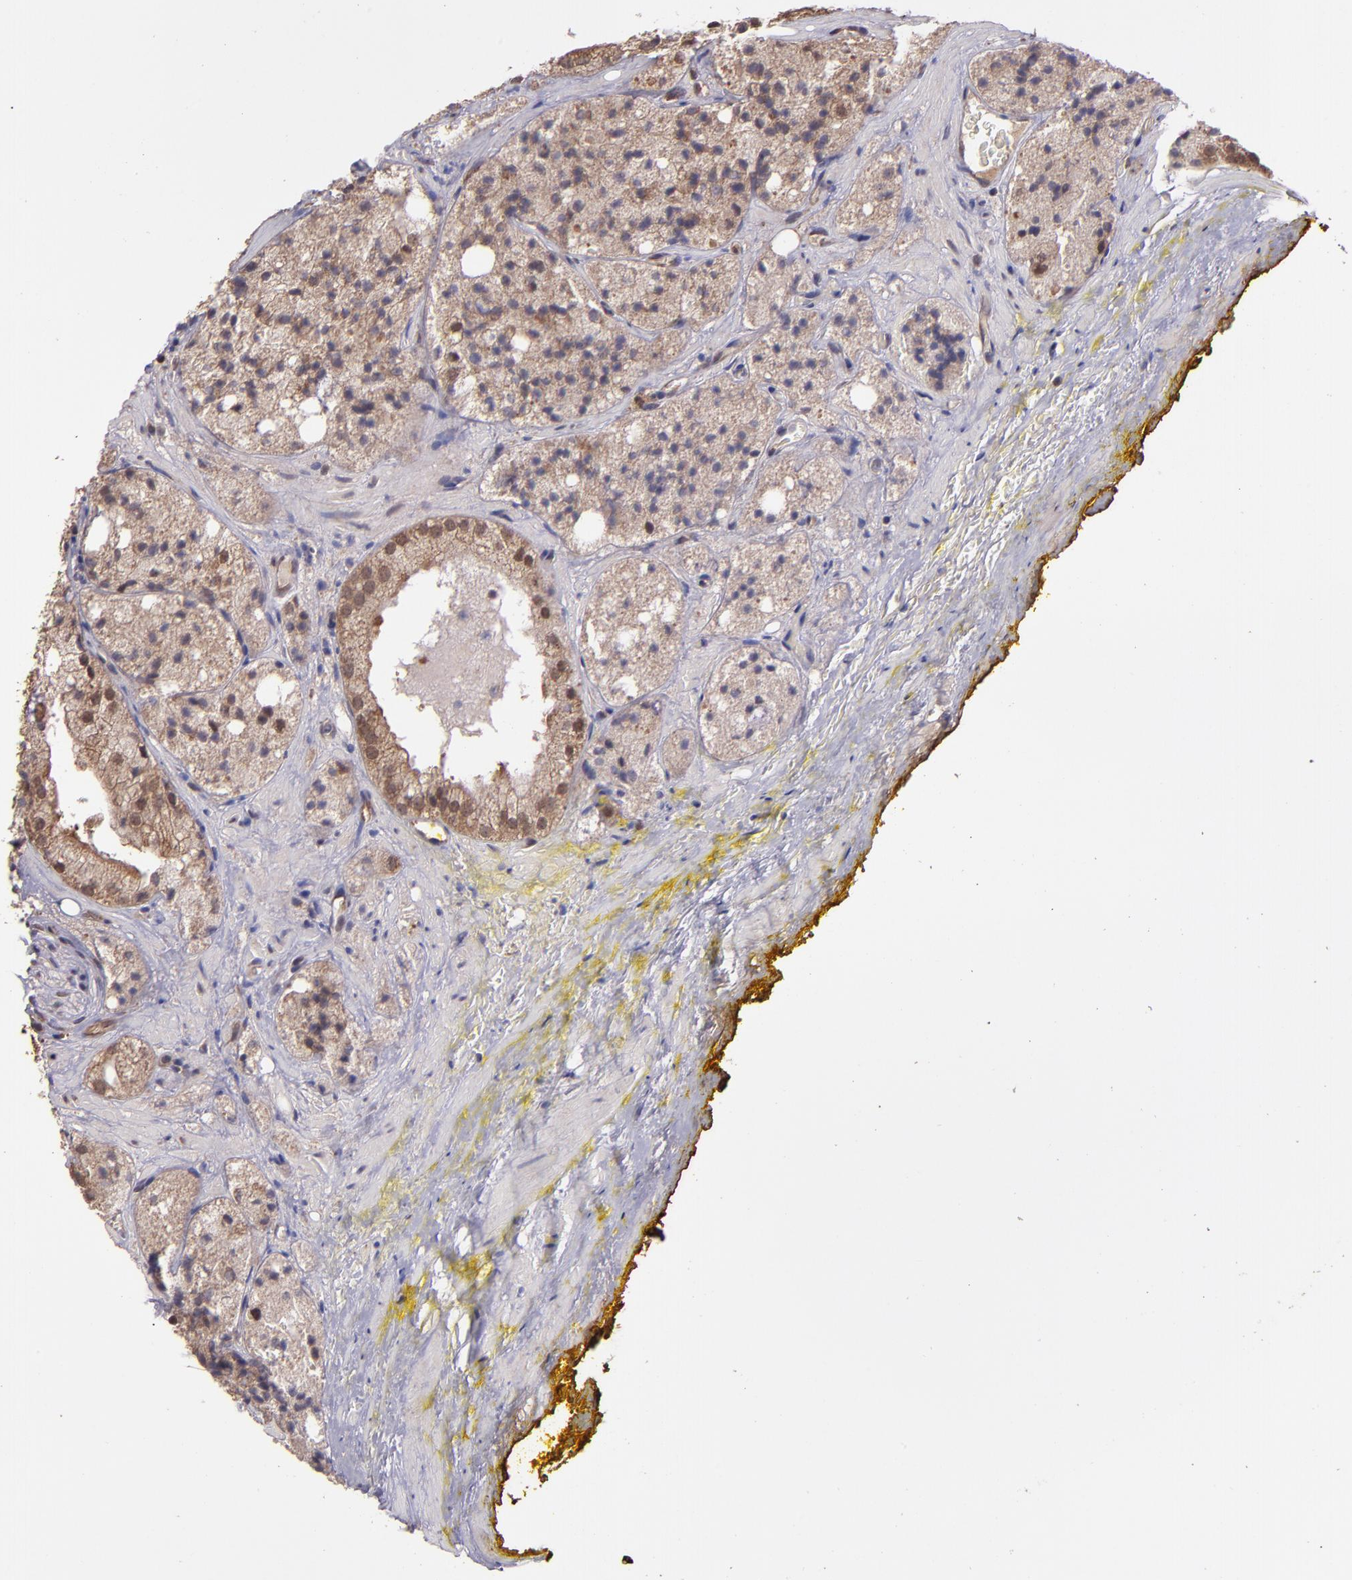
{"staining": {"intensity": "moderate", "quantity": ">75%", "location": "cytoplasmic/membranous"}, "tissue": "prostate cancer", "cell_type": "Tumor cells", "image_type": "cancer", "snomed": [{"axis": "morphology", "description": "Adenocarcinoma, Low grade"}, {"axis": "topography", "description": "Prostate"}], "caption": "Protein staining shows moderate cytoplasmic/membranous expression in about >75% of tumor cells in prostate cancer.", "gene": "USP51", "patient": {"sex": "male", "age": 60}}